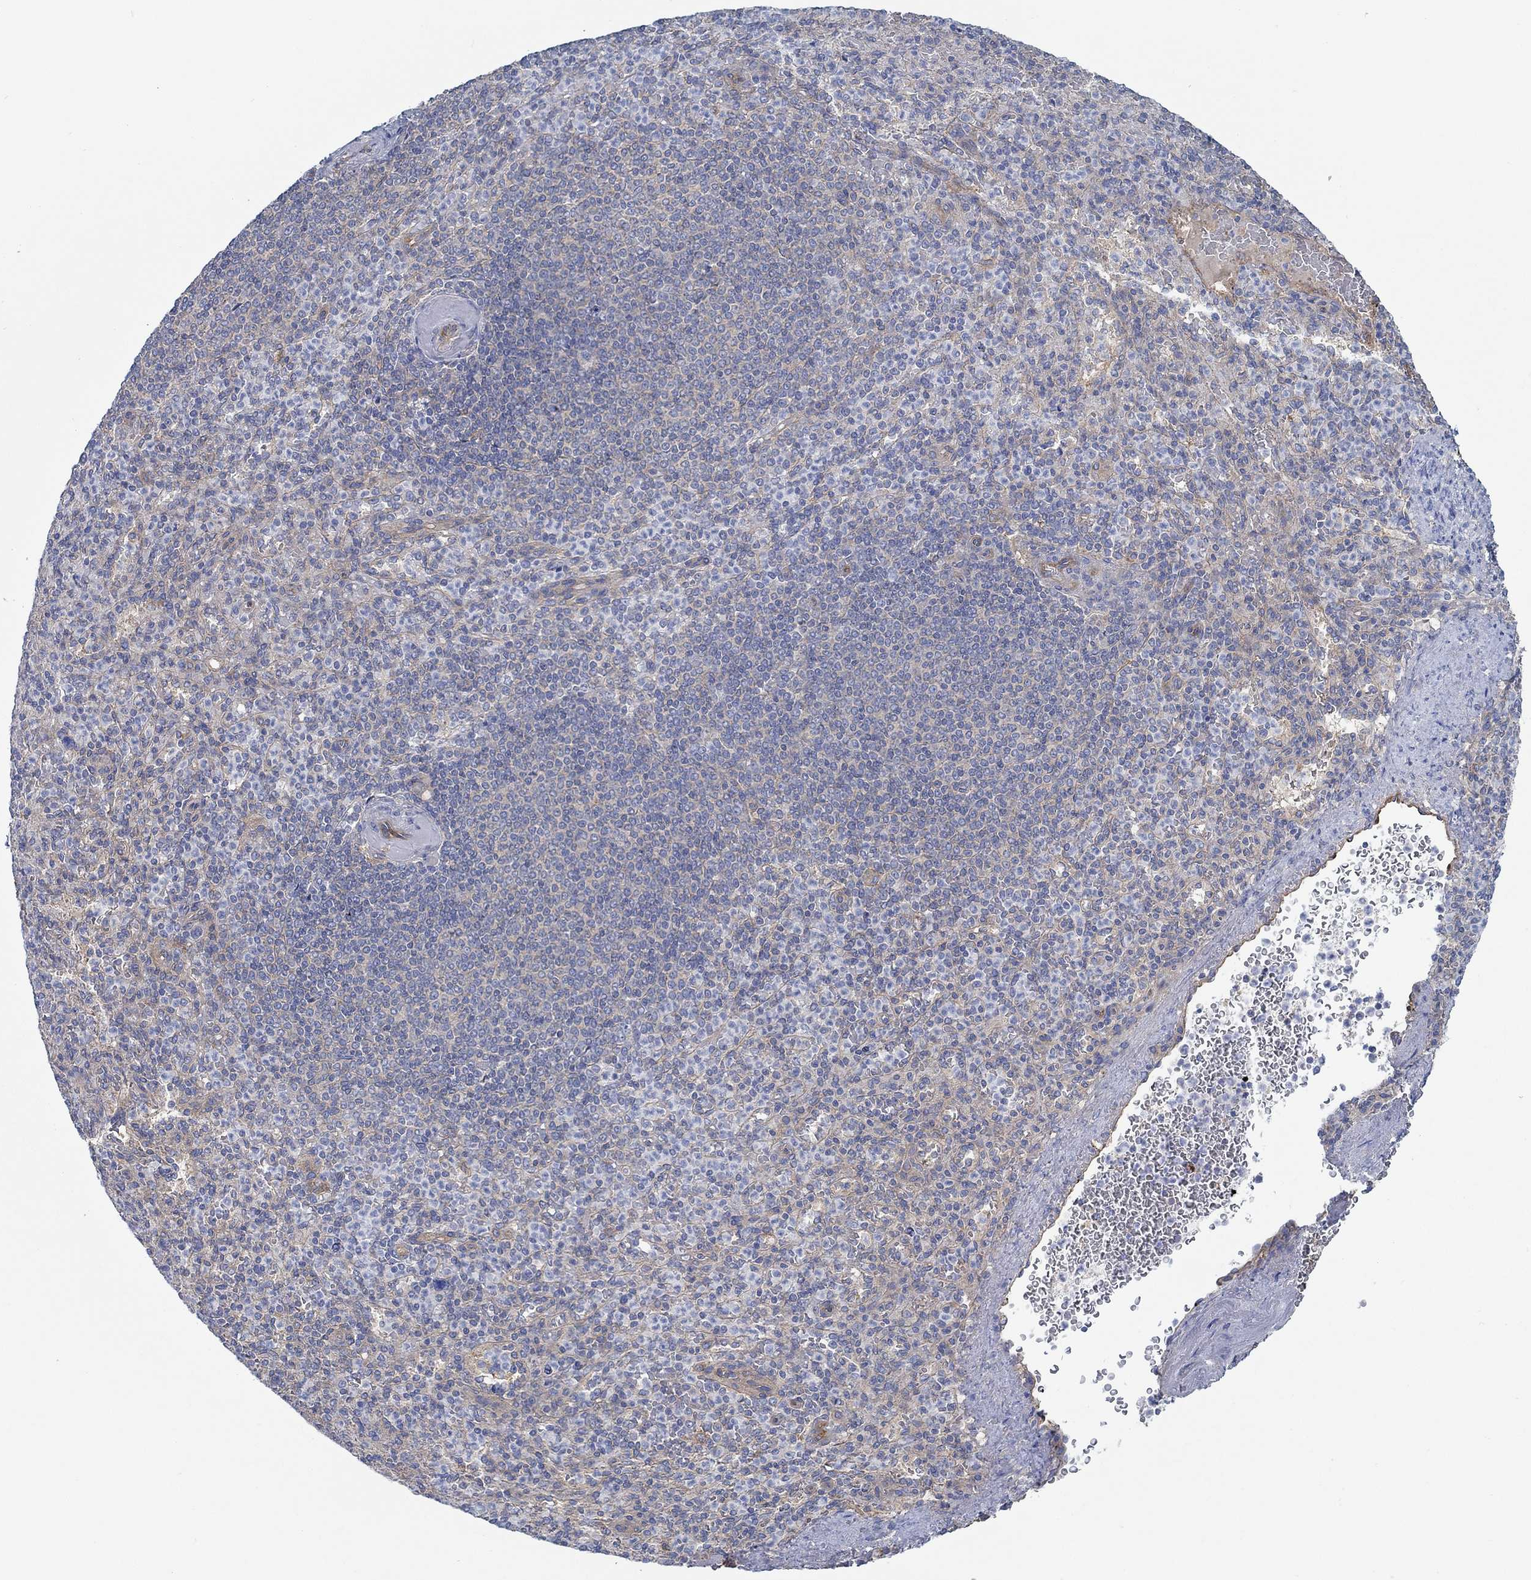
{"staining": {"intensity": "negative", "quantity": "none", "location": "none"}, "tissue": "spleen", "cell_type": "Cells in red pulp", "image_type": "normal", "snomed": [{"axis": "morphology", "description": "Normal tissue, NOS"}, {"axis": "topography", "description": "Spleen"}], "caption": "An immunohistochemistry histopathology image of unremarkable spleen is shown. There is no staining in cells in red pulp of spleen.", "gene": "SPAG9", "patient": {"sex": "female", "age": 74}}